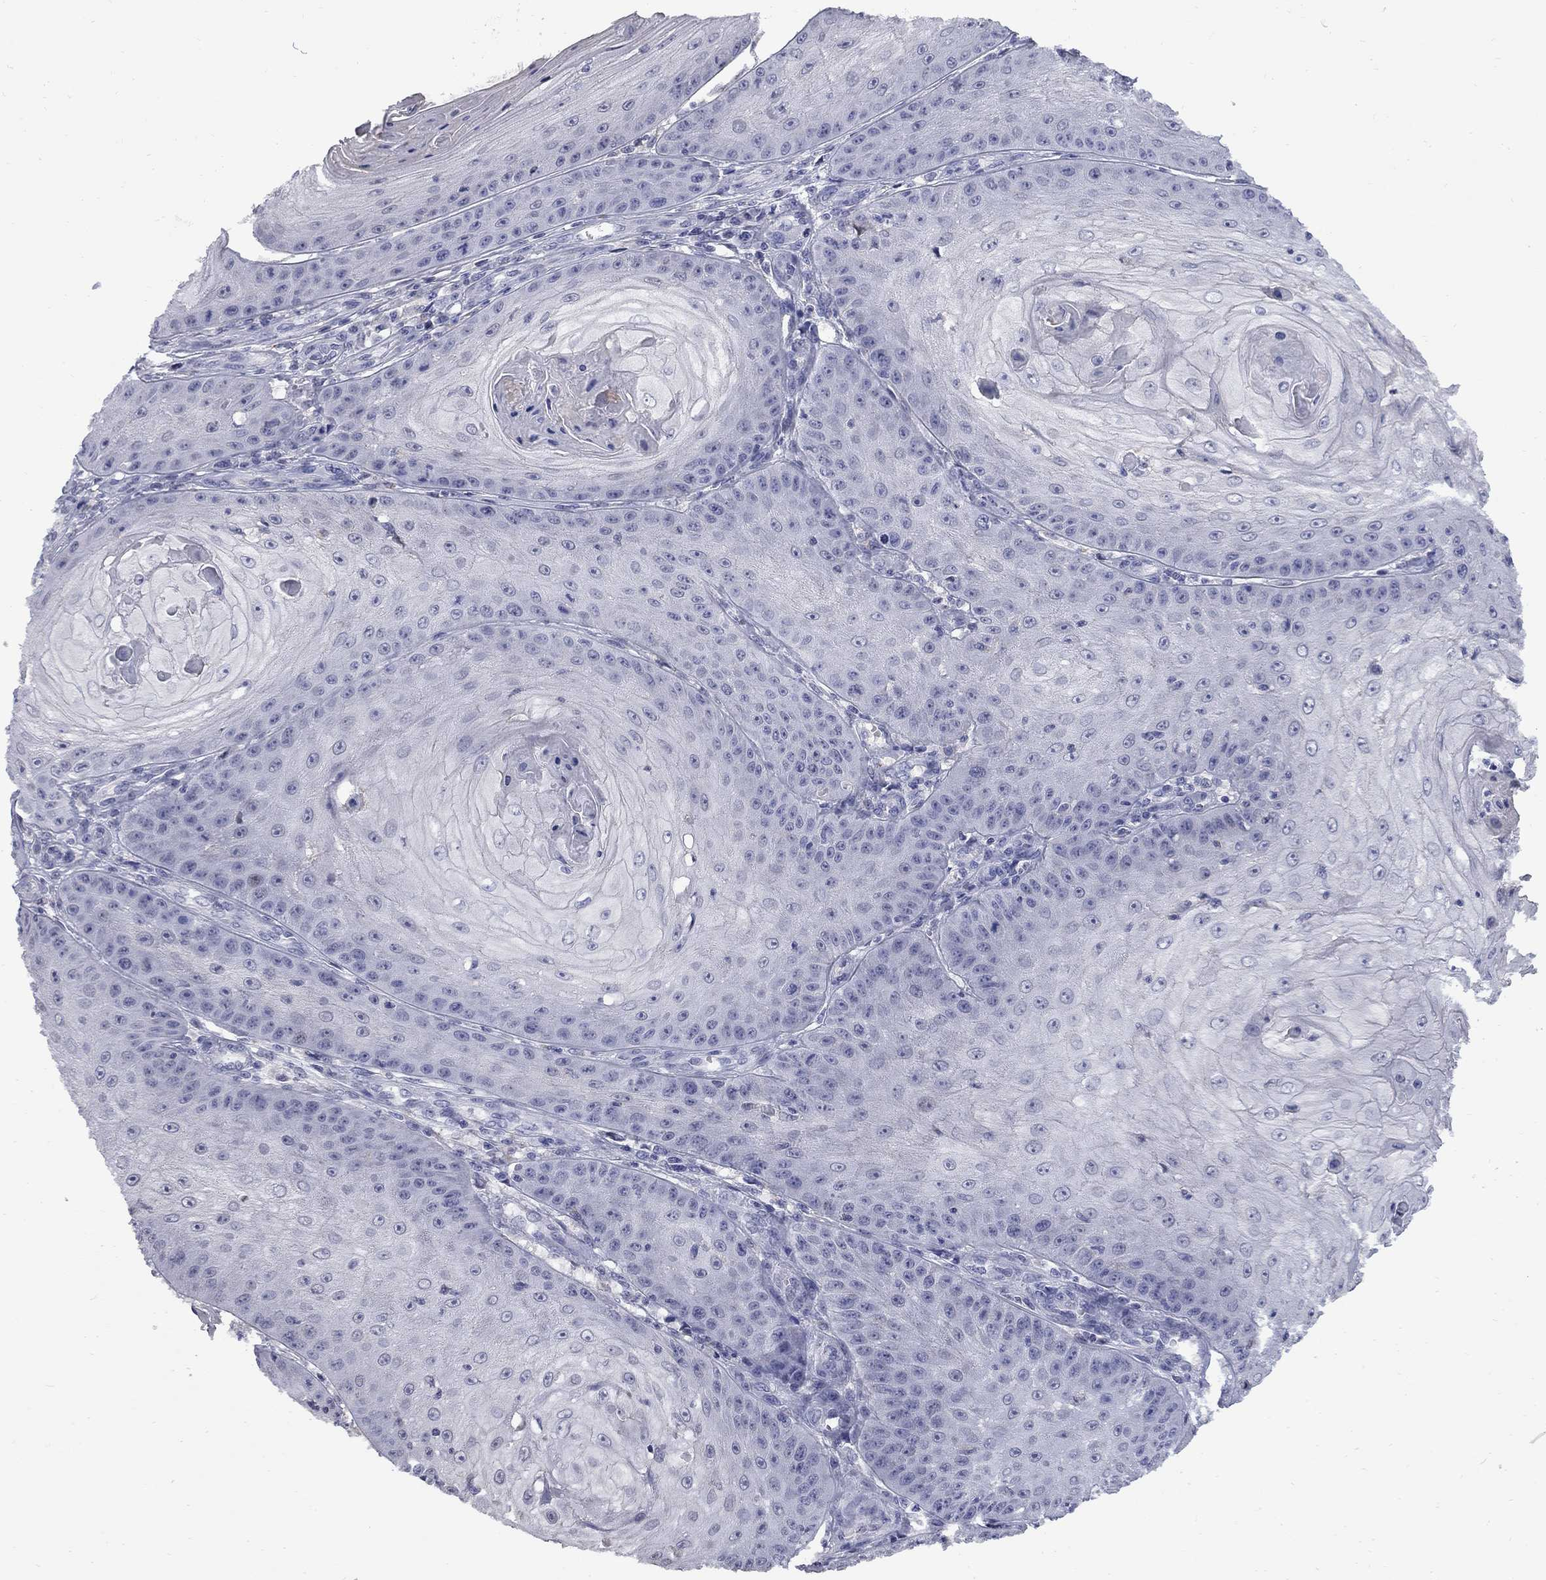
{"staining": {"intensity": "negative", "quantity": "none", "location": "none"}, "tissue": "skin cancer", "cell_type": "Tumor cells", "image_type": "cancer", "snomed": [{"axis": "morphology", "description": "Squamous cell carcinoma, NOS"}, {"axis": "topography", "description": "Skin"}], "caption": "Human skin cancer stained for a protein using IHC displays no expression in tumor cells.", "gene": "HTR4", "patient": {"sex": "male", "age": 70}}